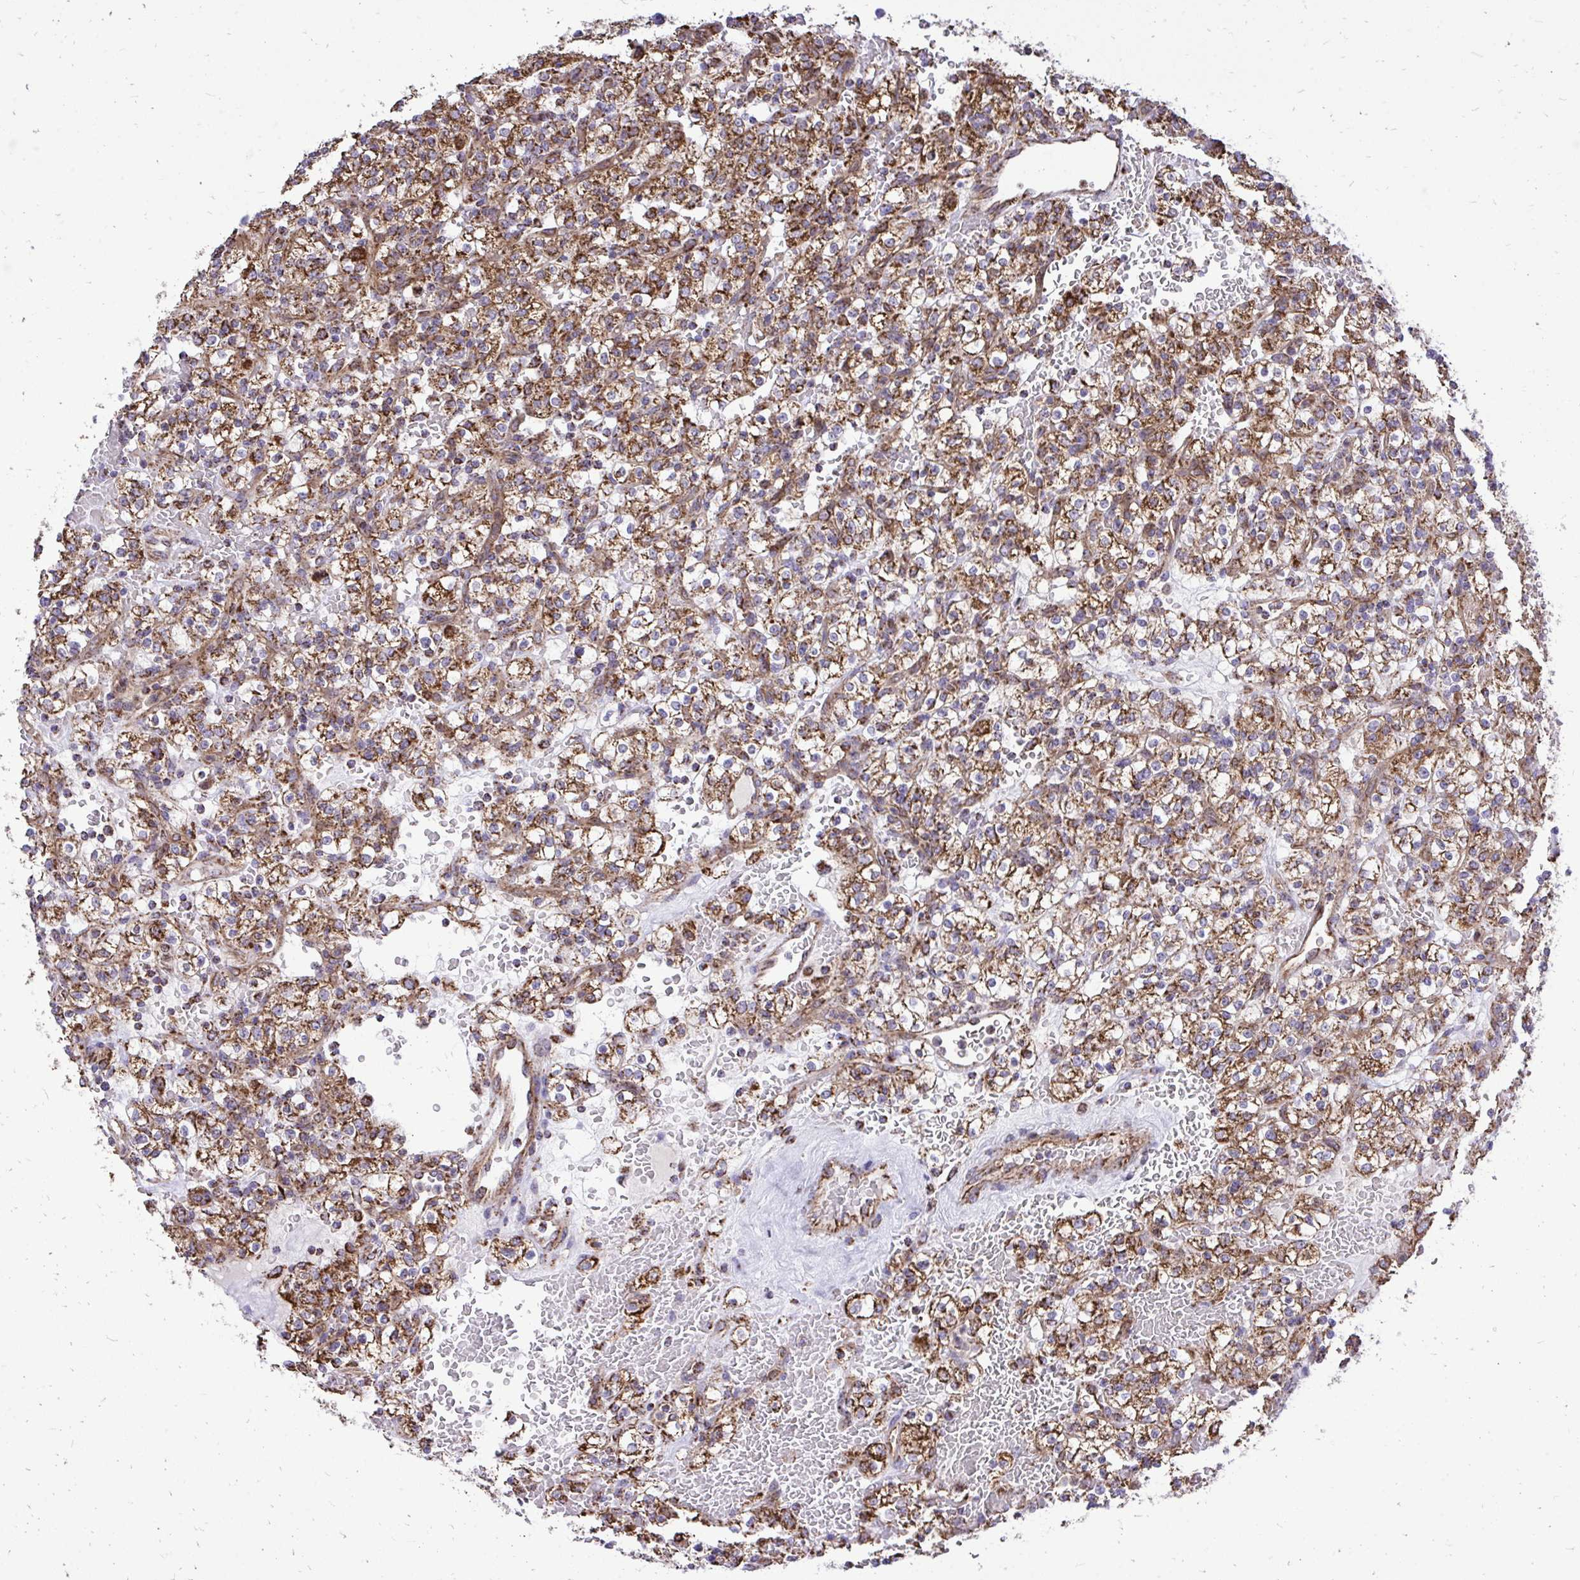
{"staining": {"intensity": "moderate", "quantity": ">75%", "location": "cytoplasmic/membranous"}, "tissue": "renal cancer", "cell_type": "Tumor cells", "image_type": "cancer", "snomed": [{"axis": "morphology", "description": "Normal tissue, NOS"}, {"axis": "morphology", "description": "Adenocarcinoma, NOS"}, {"axis": "topography", "description": "Kidney"}], "caption": "There is medium levels of moderate cytoplasmic/membranous staining in tumor cells of renal cancer, as demonstrated by immunohistochemical staining (brown color).", "gene": "UBE2C", "patient": {"sex": "female", "age": 72}}